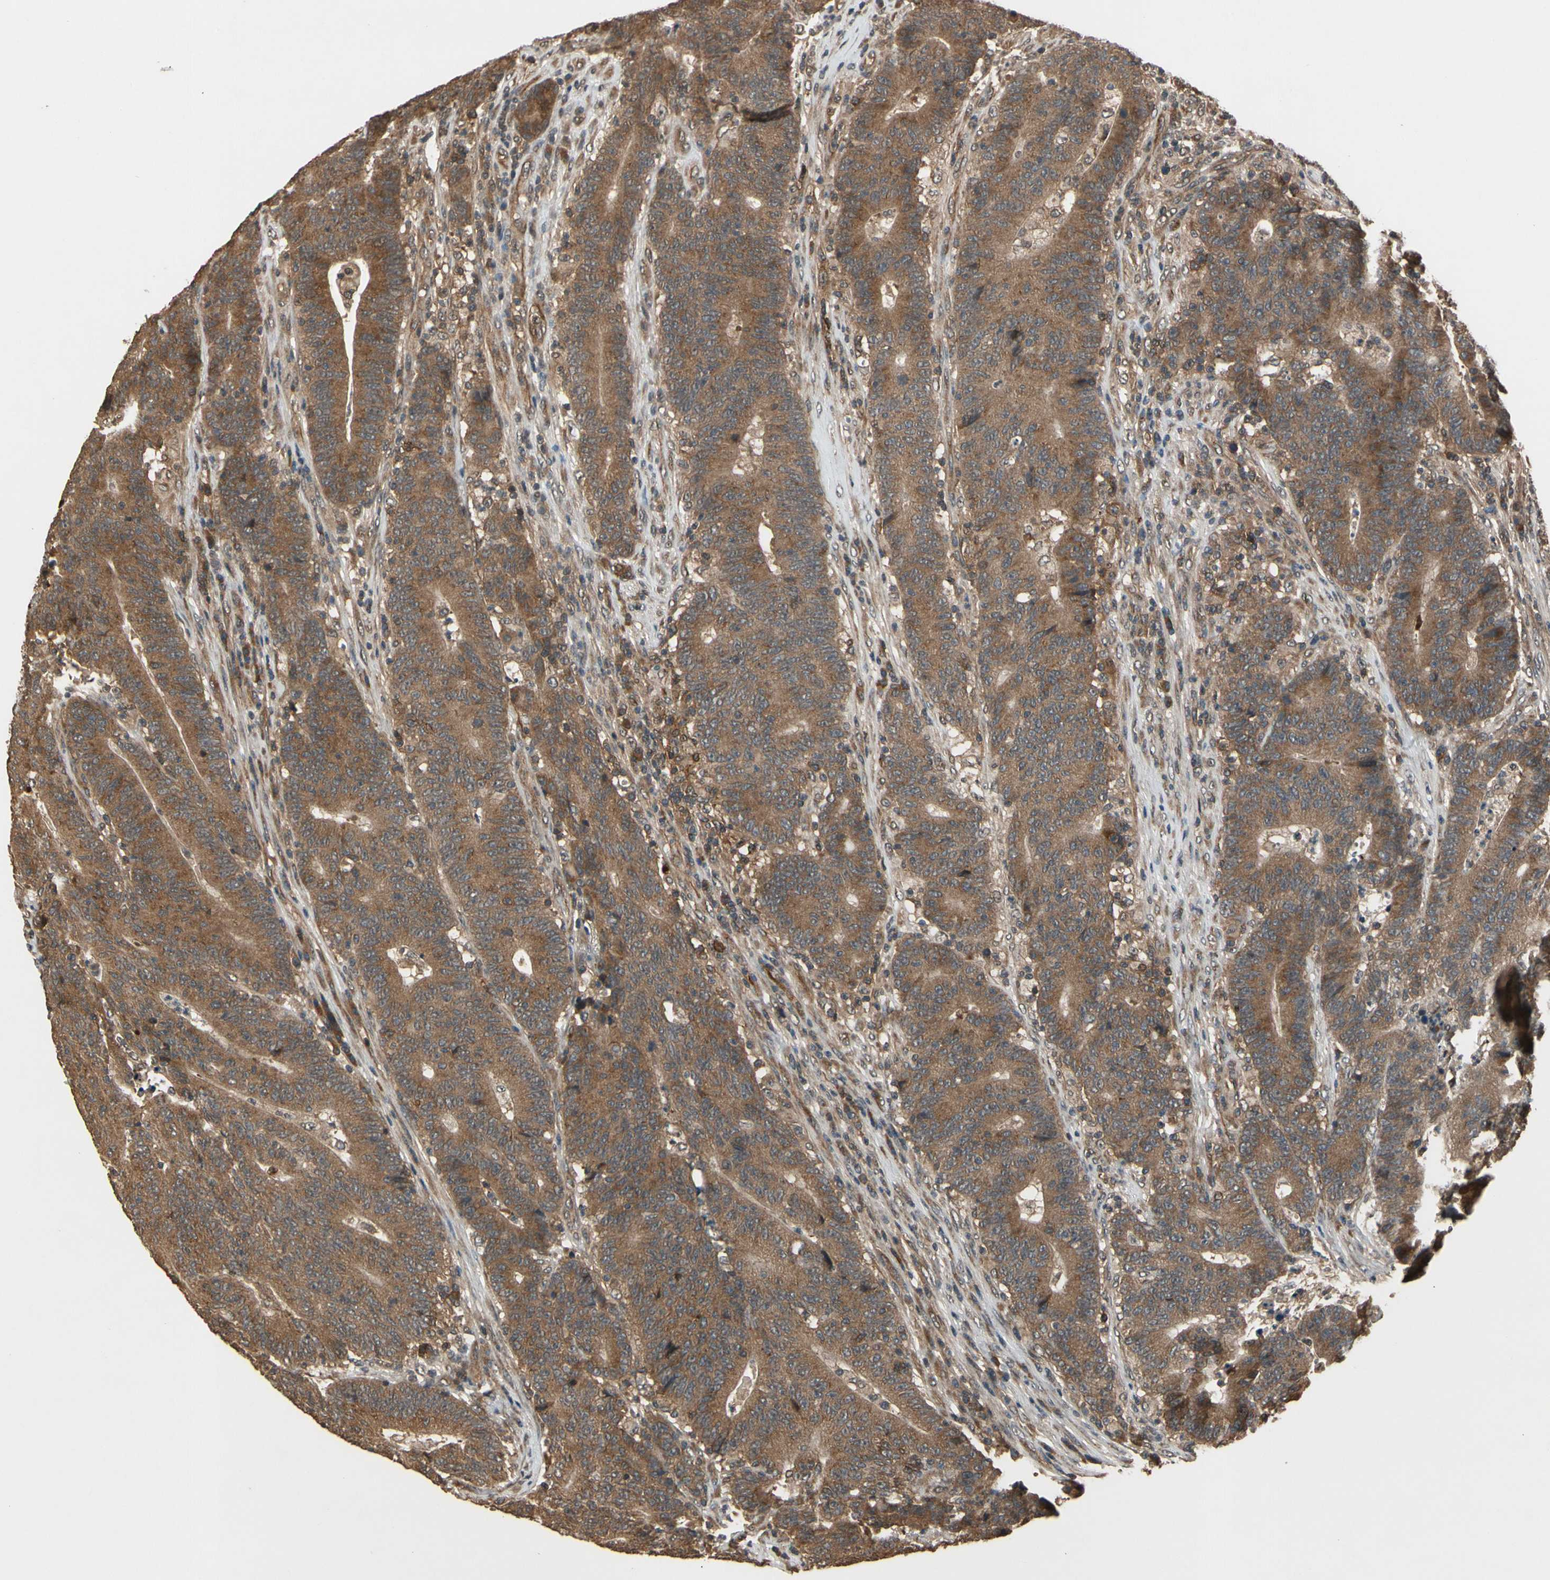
{"staining": {"intensity": "moderate", "quantity": ">75%", "location": "cytoplasmic/membranous"}, "tissue": "colorectal cancer", "cell_type": "Tumor cells", "image_type": "cancer", "snomed": [{"axis": "morphology", "description": "Normal tissue, NOS"}, {"axis": "morphology", "description": "Adenocarcinoma, NOS"}, {"axis": "topography", "description": "Colon"}], "caption": "Moderate cytoplasmic/membranous protein expression is present in approximately >75% of tumor cells in adenocarcinoma (colorectal).", "gene": "TMEM230", "patient": {"sex": "female", "age": 75}}